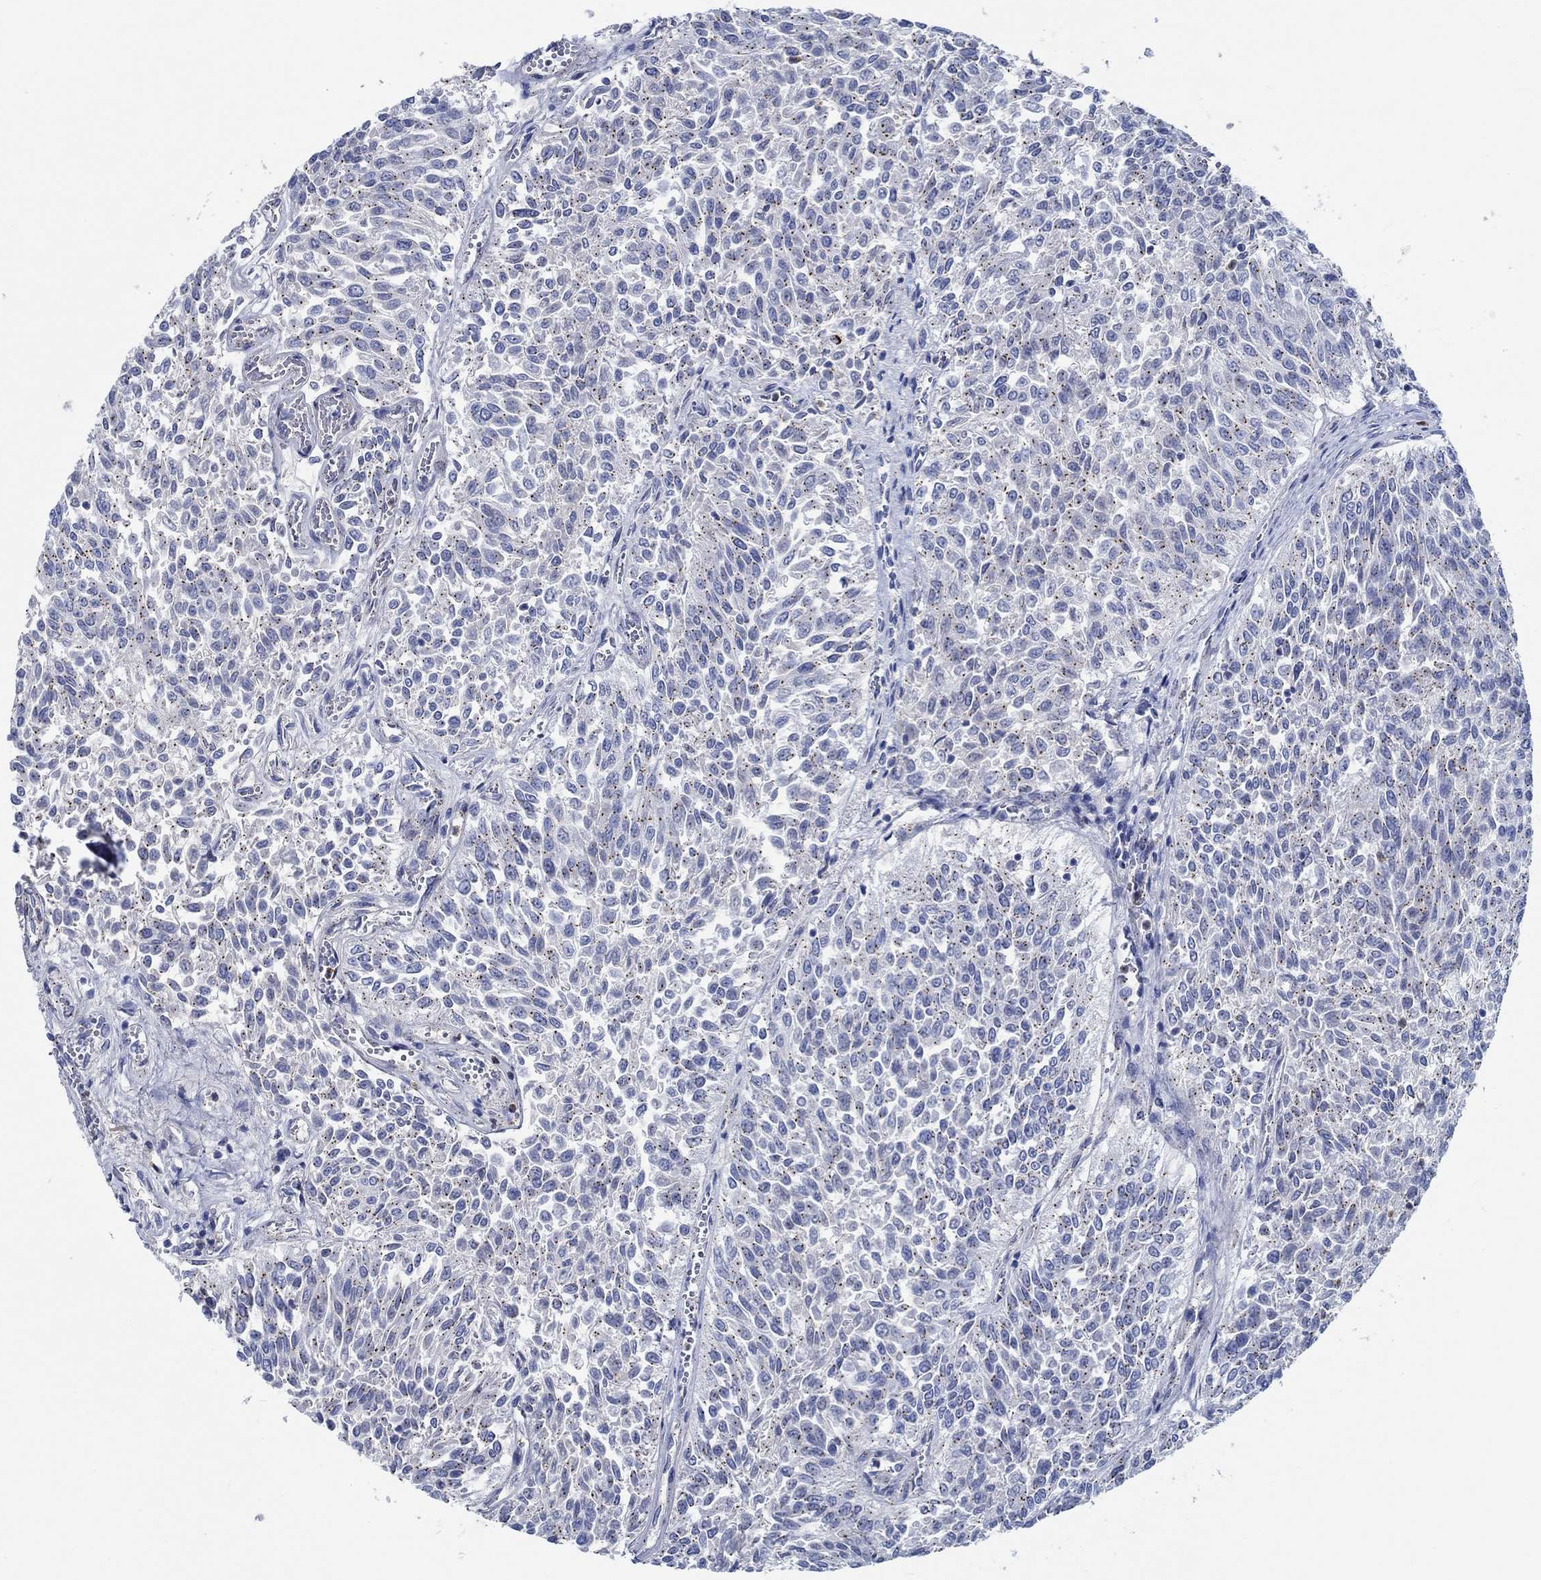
{"staining": {"intensity": "weak", "quantity": "25%-75%", "location": "cytoplasmic/membranous"}, "tissue": "urothelial cancer", "cell_type": "Tumor cells", "image_type": "cancer", "snomed": [{"axis": "morphology", "description": "Urothelial carcinoma, Low grade"}, {"axis": "topography", "description": "Urinary bladder"}], "caption": "A brown stain shows weak cytoplasmic/membranous positivity of a protein in human low-grade urothelial carcinoma tumor cells.", "gene": "CPM", "patient": {"sex": "male", "age": 78}}